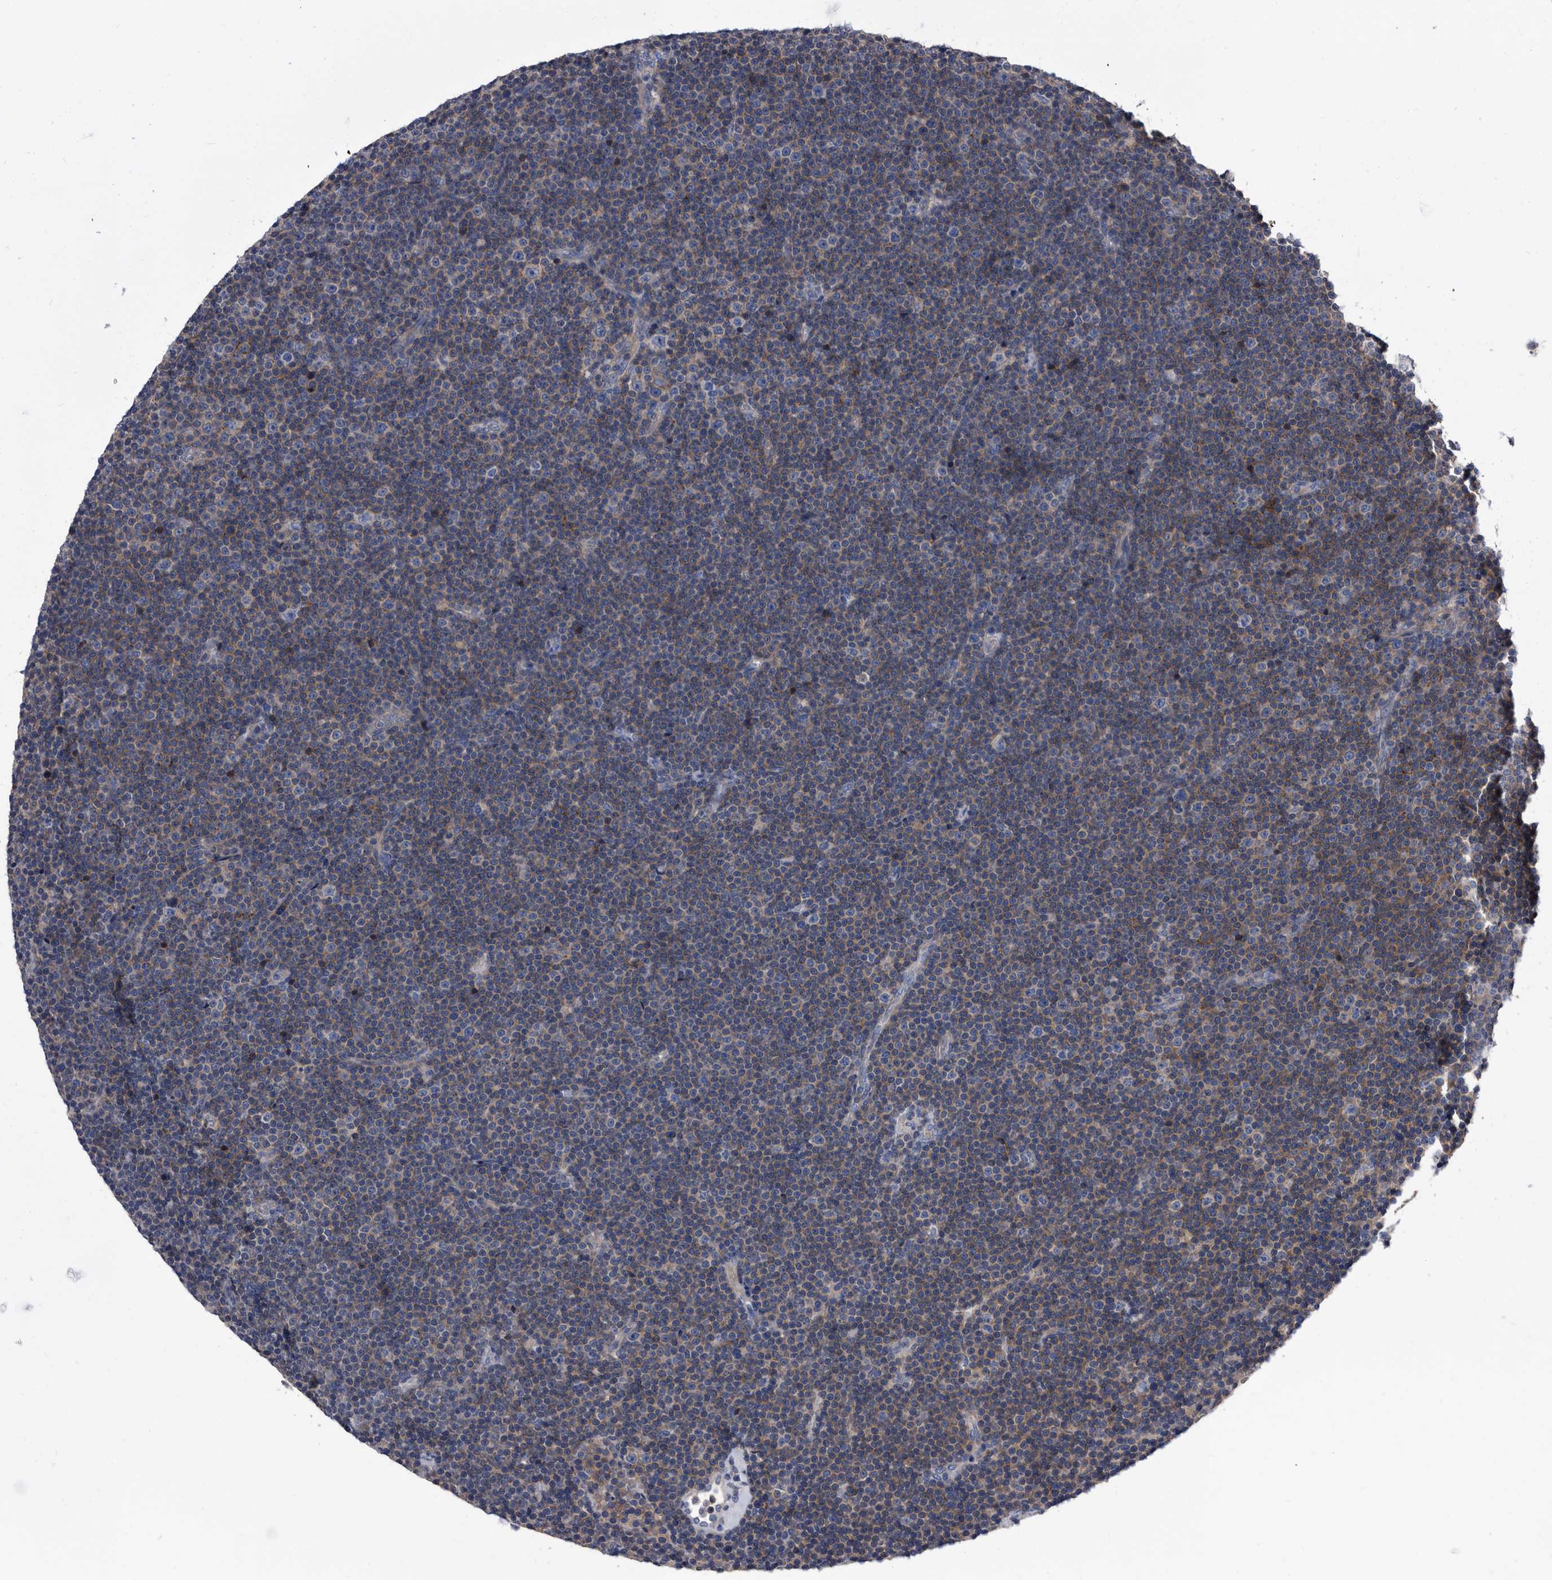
{"staining": {"intensity": "weak", "quantity": "25%-75%", "location": "cytoplasmic/membranous"}, "tissue": "lymphoma", "cell_type": "Tumor cells", "image_type": "cancer", "snomed": [{"axis": "morphology", "description": "Malignant lymphoma, non-Hodgkin's type, Low grade"}, {"axis": "topography", "description": "Lymph node"}], "caption": "Lymphoma stained for a protein (brown) reveals weak cytoplasmic/membranous positive expression in about 25%-75% of tumor cells.", "gene": "DTNBP1", "patient": {"sex": "female", "age": 67}}